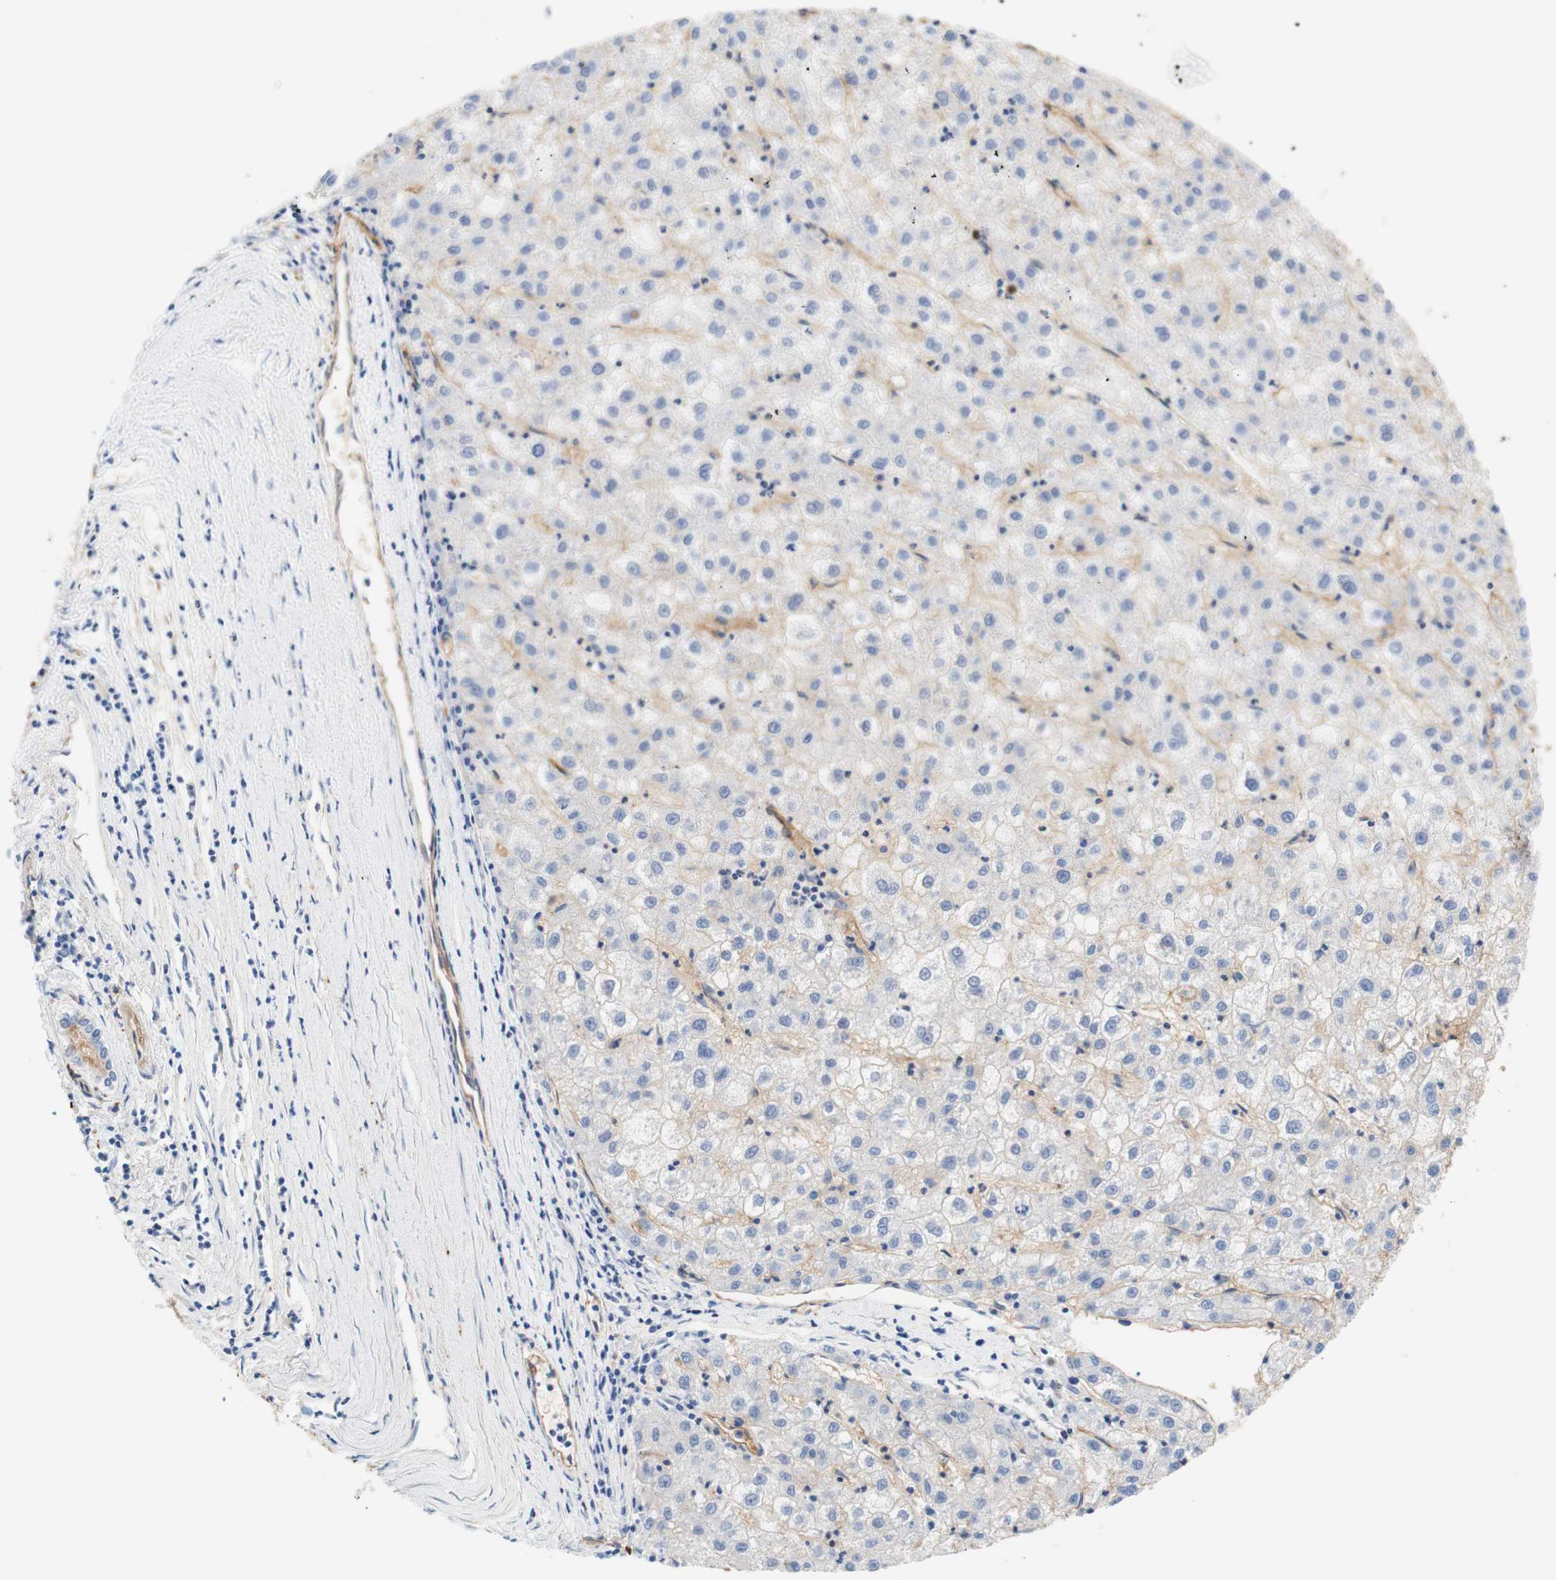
{"staining": {"intensity": "weak", "quantity": "<25%", "location": "cytoplasmic/membranous"}, "tissue": "liver cancer", "cell_type": "Tumor cells", "image_type": "cancer", "snomed": [{"axis": "morphology", "description": "Carcinoma, Hepatocellular, NOS"}, {"axis": "topography", "description": "Liver"}], "caption": "The histopathology image demonstrates no staining of tumor cells in hepatocellular carcinoma (liver).", "gene": "STOM", "patient": {"sex": "male", "age": 72}}